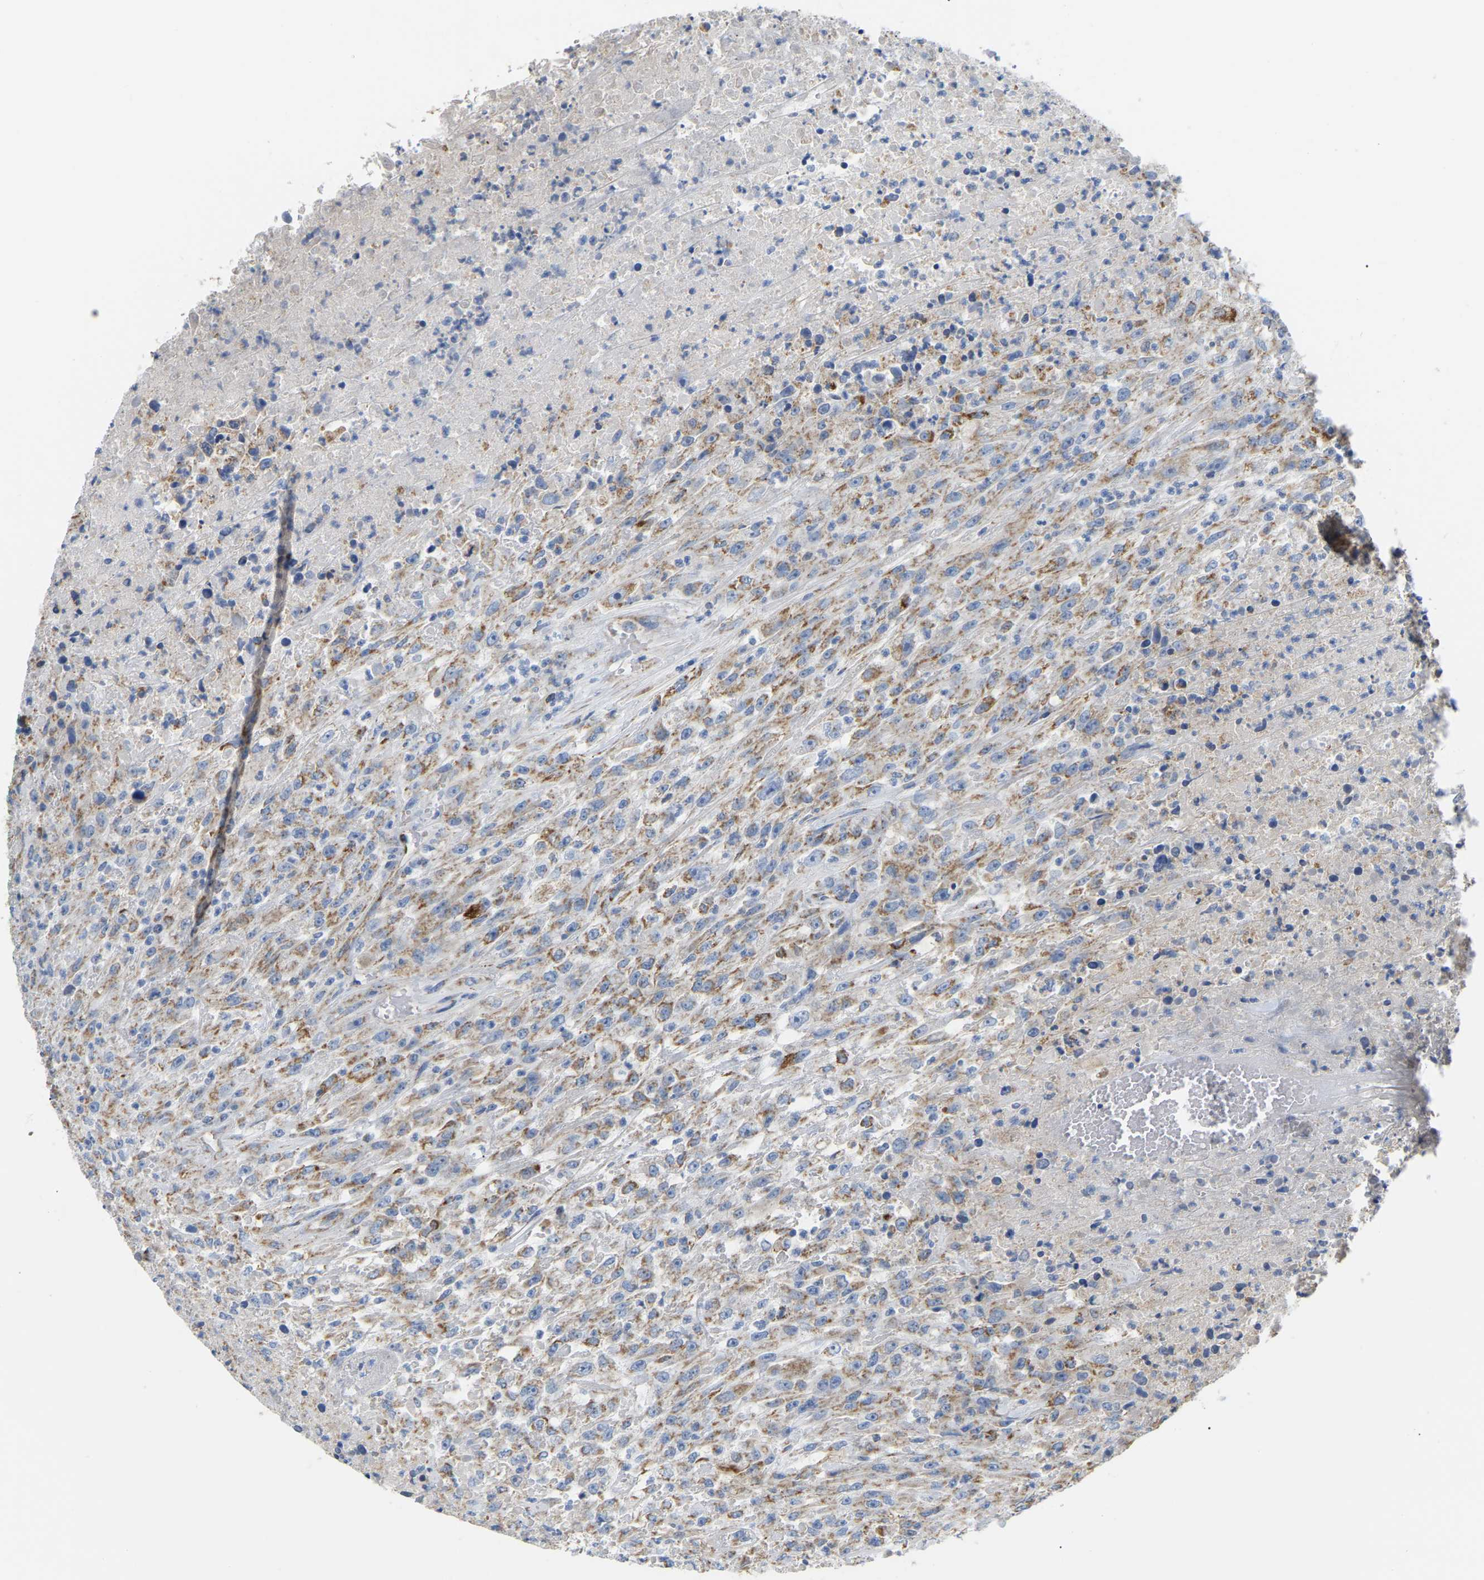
{"staining": {"intensity": "moderate", "quantity": "25%-75%", "location": "cytoplasmic/membranous"}, "tissue": "urothelial cancer", "cell_type": "Tumor cells", "image_type": "cancer", "snomed": [{"axis": "morphology", "description": "Urothelial carcinoma, High grade"}, {"axis": "topography", "description": "Urinary bladder"}], "caption": "A high-resolution histopathology image shows immunohistochemistry staining of high-grade urothelial carcinoma, which exhibits moderate cytoplasmic/membranous positivity in approximately 25%-75% of tumor cells. (Brightfield microscopy of DAB IHC at high magnification).", "gene": "HIBADH", "patient": {"sex": "male", "age": 46}}